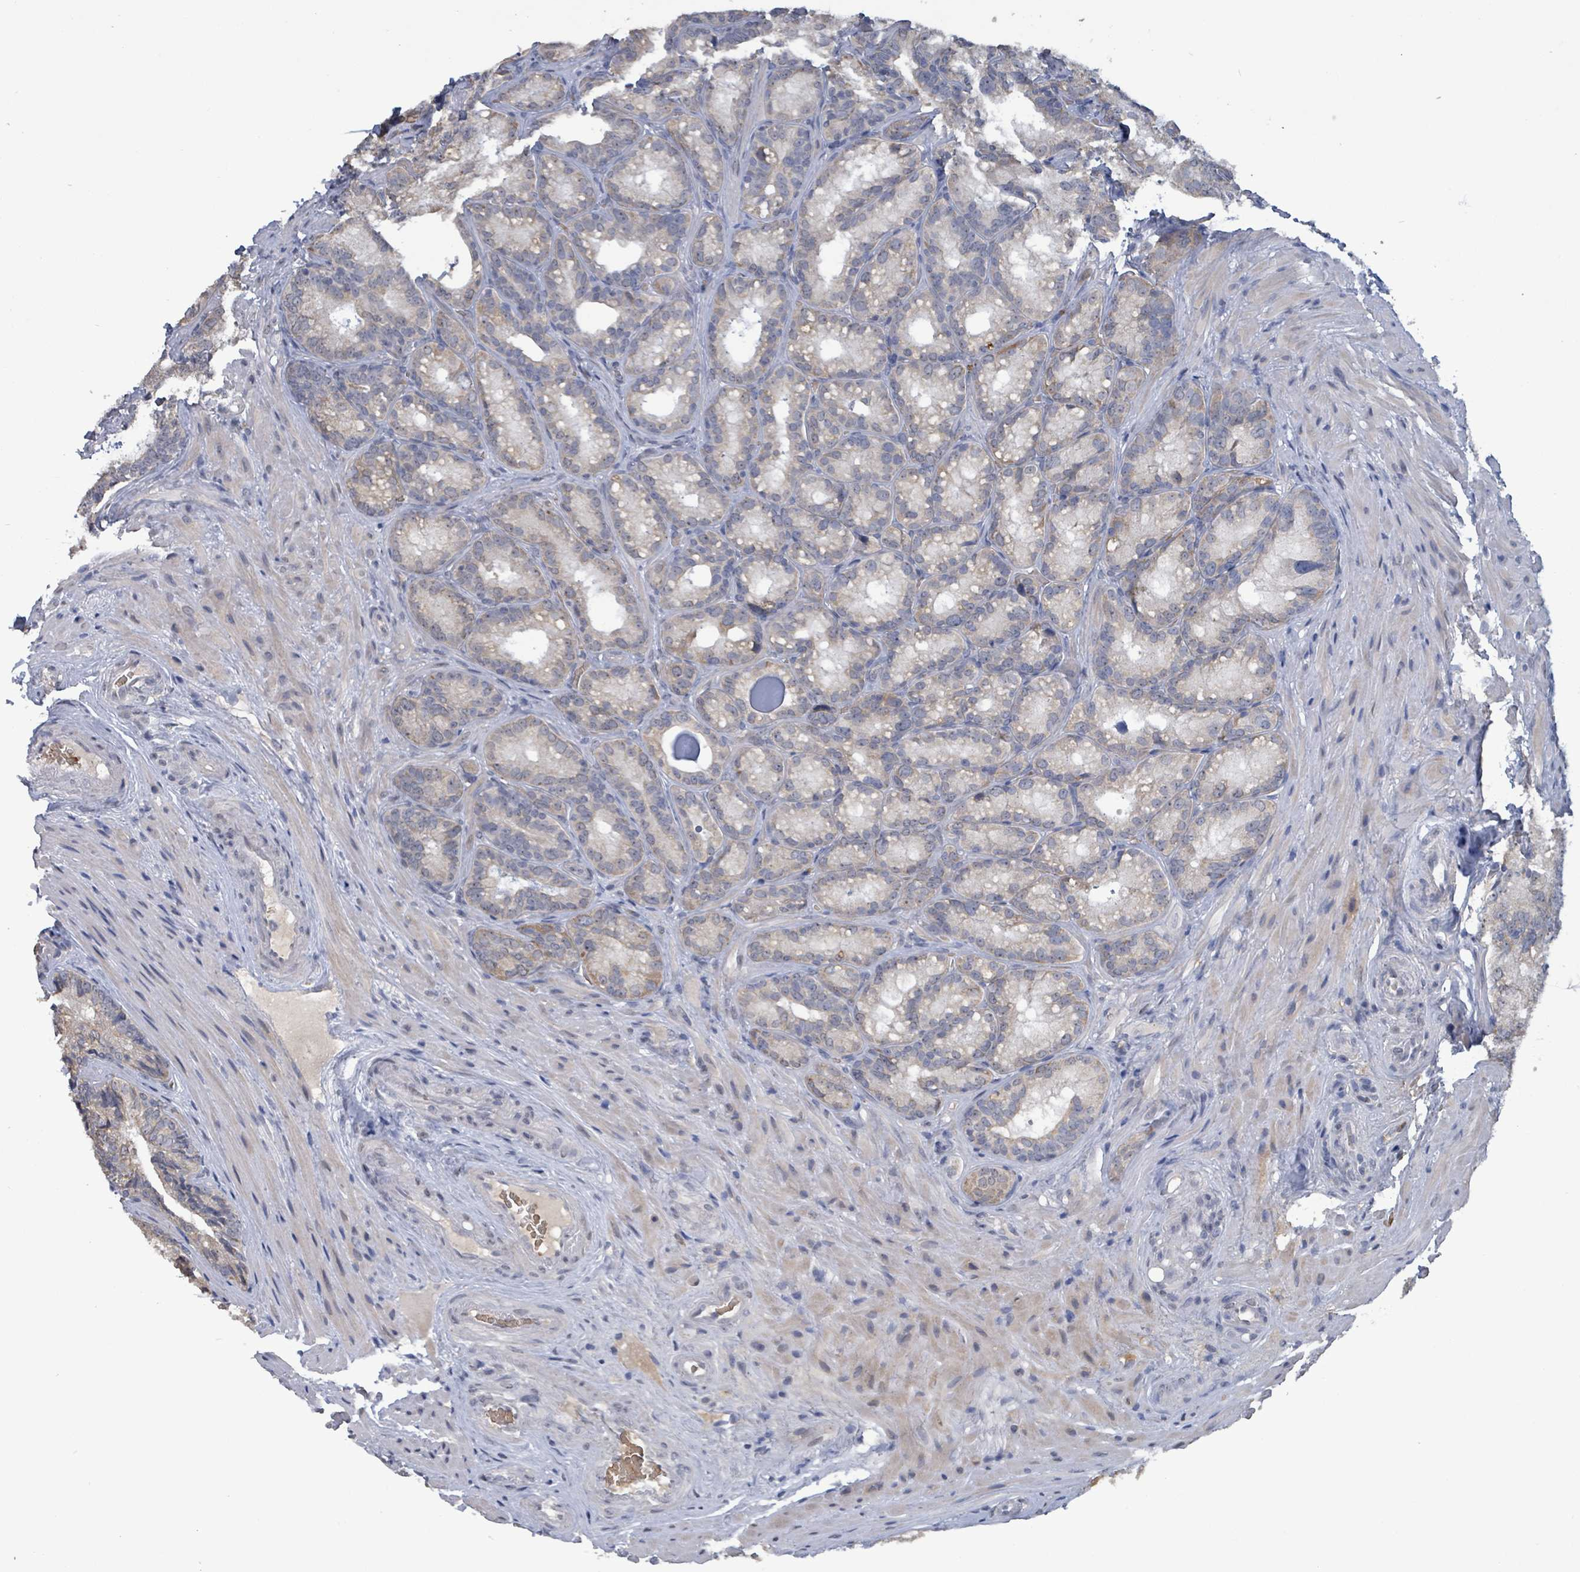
{"staining": {"intensity": "weak", "quantity": "<25%", "location": "cytoplasmic/membranous"}, "tissue": "seminal vesicle", "cell_type": "Glandular cells", "image_type": "normal", "snomed": [{"axis": "morphology", "description": "Normal tissue, NOS"}, {"axis": "topography", "description": "Seminal veicle"}], "caption": "Photomicrograph shows no significant protein expression in glandular cells of unremarkable seminal vesicle.", "gene": "SEBOX", "patient": {"sex": "male", "age": 58}}